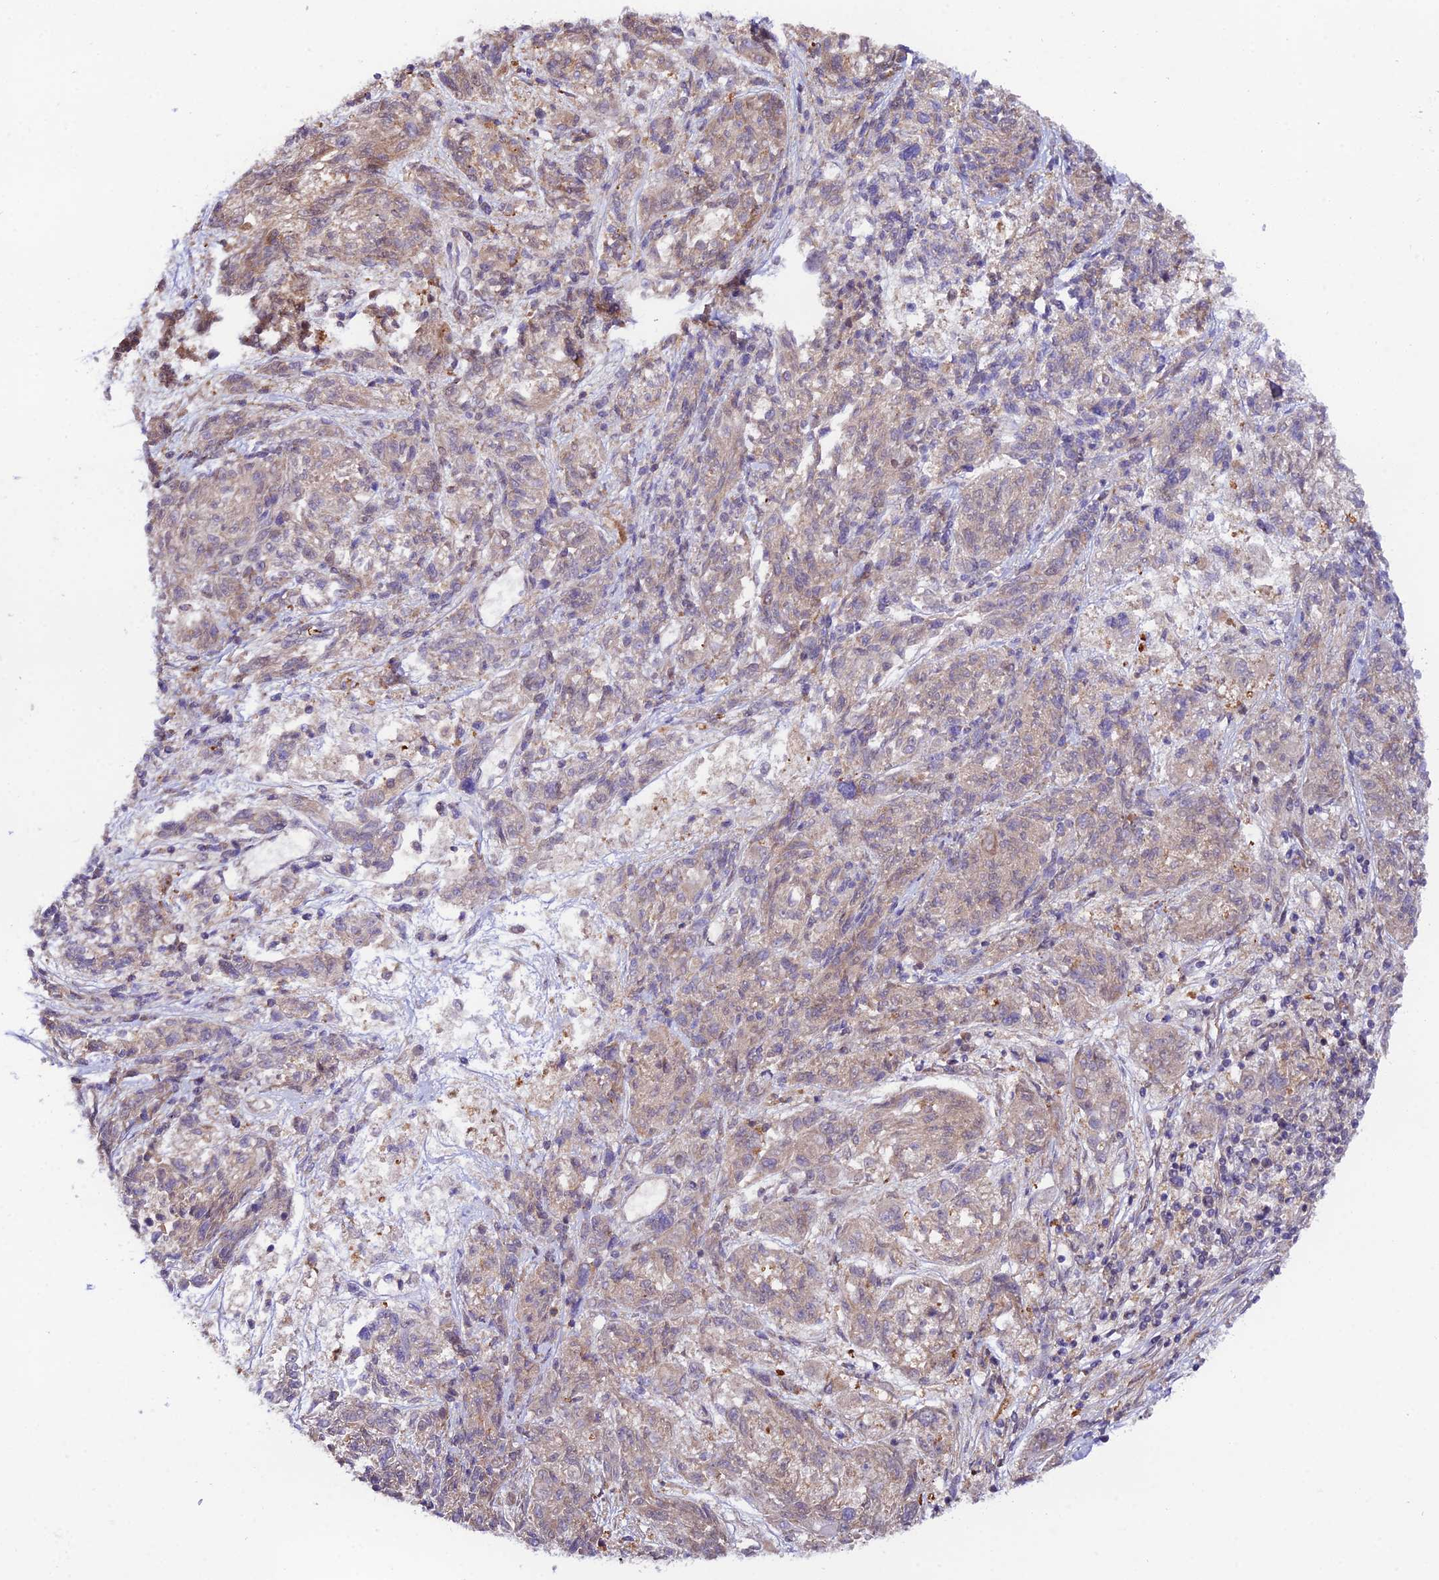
{"staining": {"intensity": "weak", "quantity": "25%-75%", "location": "cytoplasmic/membranous"}, "tissue": "melanoma", "cell_type": "Tumor cells", "image_type": "cancer", "snomed": [{"axis": "morphology", "description": "Malignant melanoma, NOS"}, {"axis": "topography", "description": "Skin"}], "caption": "High-magnification brightfield microscopy of malignant melanoma stained with DAB (brown) and counterstained with hematoxylin (blue). tumor cells exhibit weak cytoplasmic/membranous staining is appreciated in about25%-75% of cells.", "gene": "TRIM40", "patient": {"sex": "male", "age": 53}}